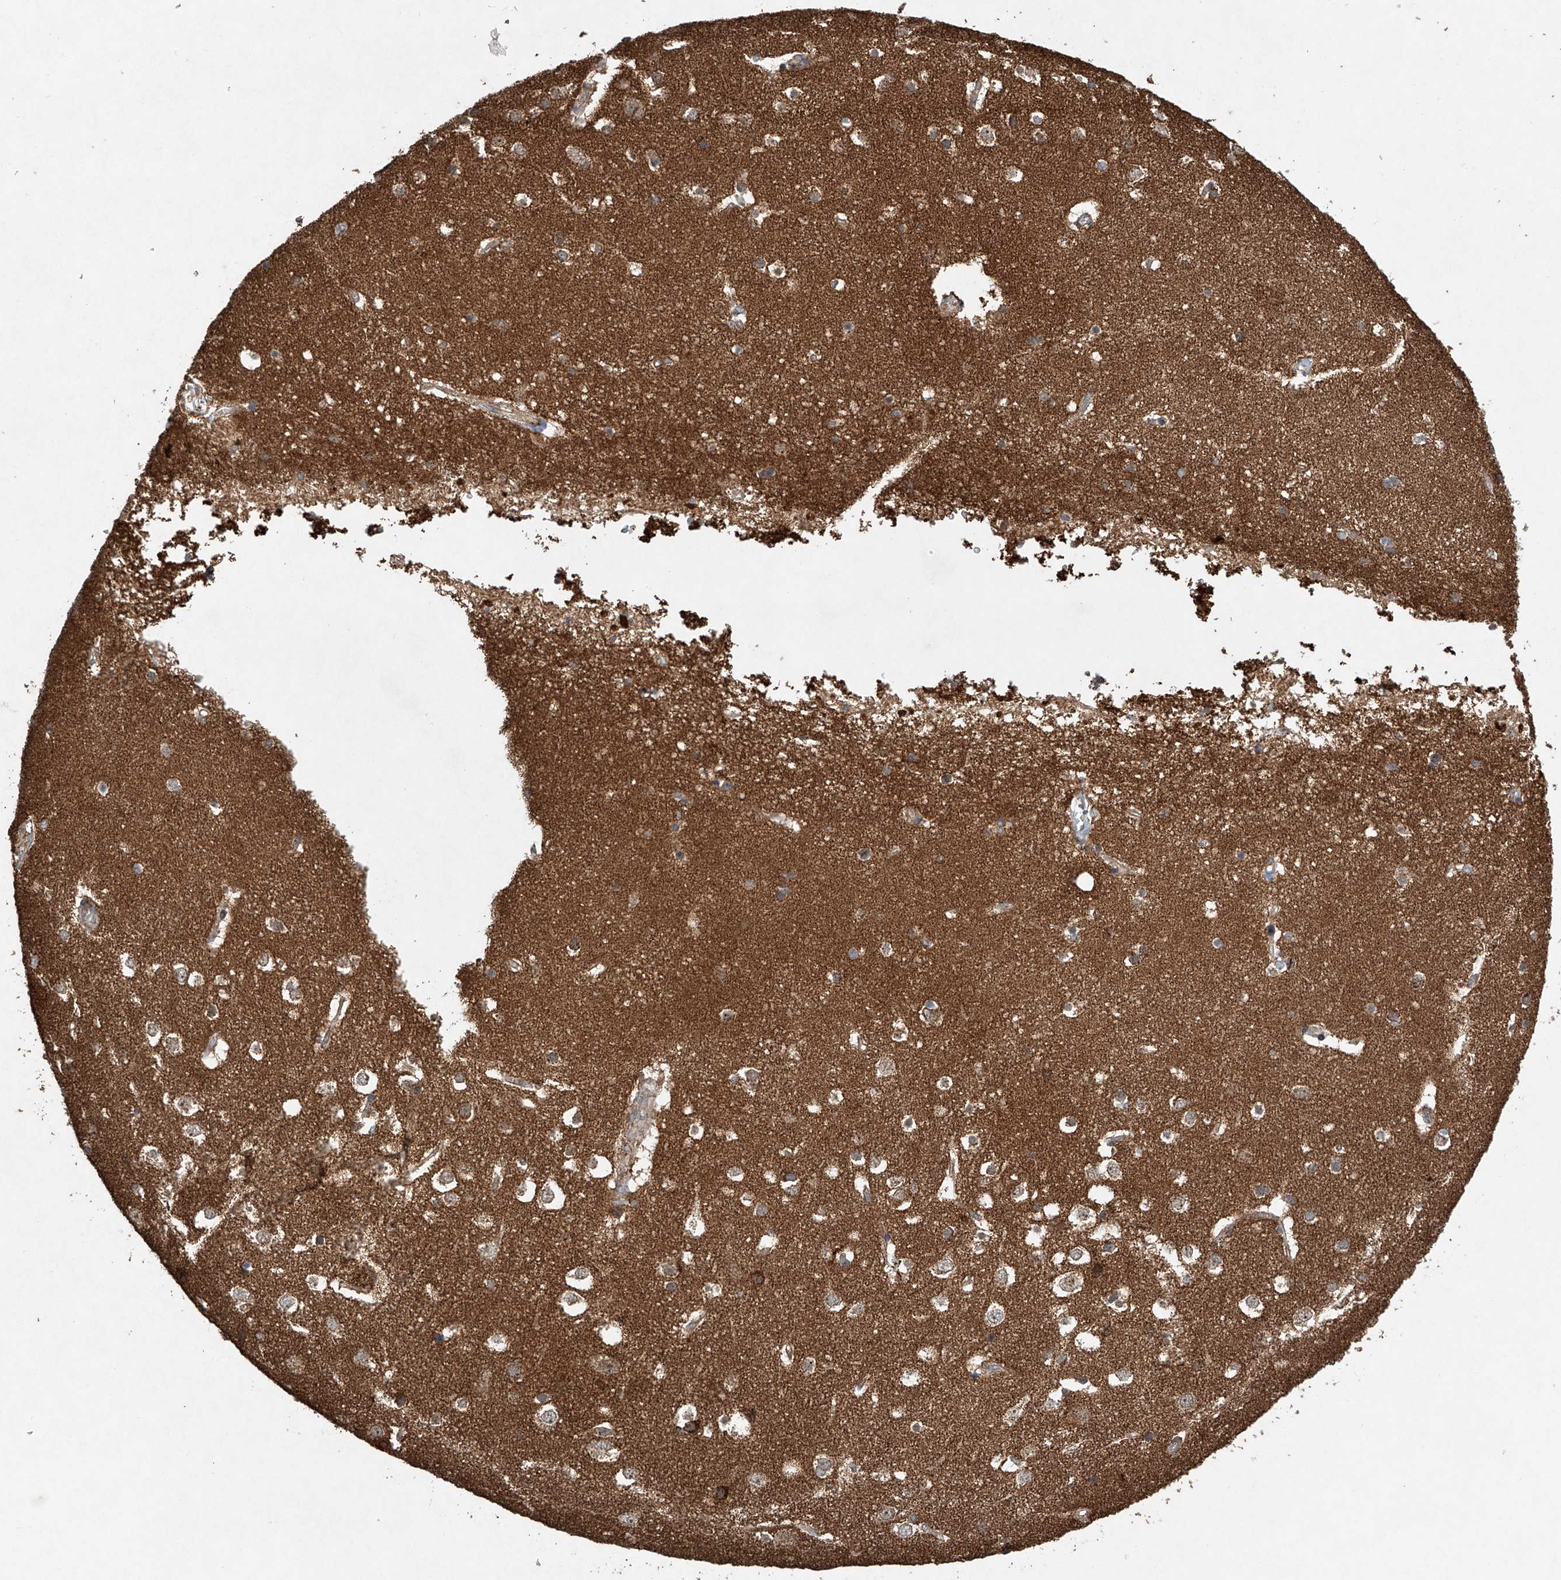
{"staining": {"intensity": "weak", "quantity": ">75%", "location": "cytoplasmic/membranous"}, "tissue": "cerebral cortex", "cell_type": "Endothelial cells", "image_type": "normal", "snomed": [{"axis": "morphology", "description": "Normal tissue, NOS"}, {"axis": "topography", "description": "Cerebral cortex"}], "caption": "Endothelial cells exhibit weak cytoplasmic/membranous staining in approximately >75% of cells in unremarkable cerebral cortex.", "gene": "DCAF11", "patient": {"sex": "male", "age": 54}}